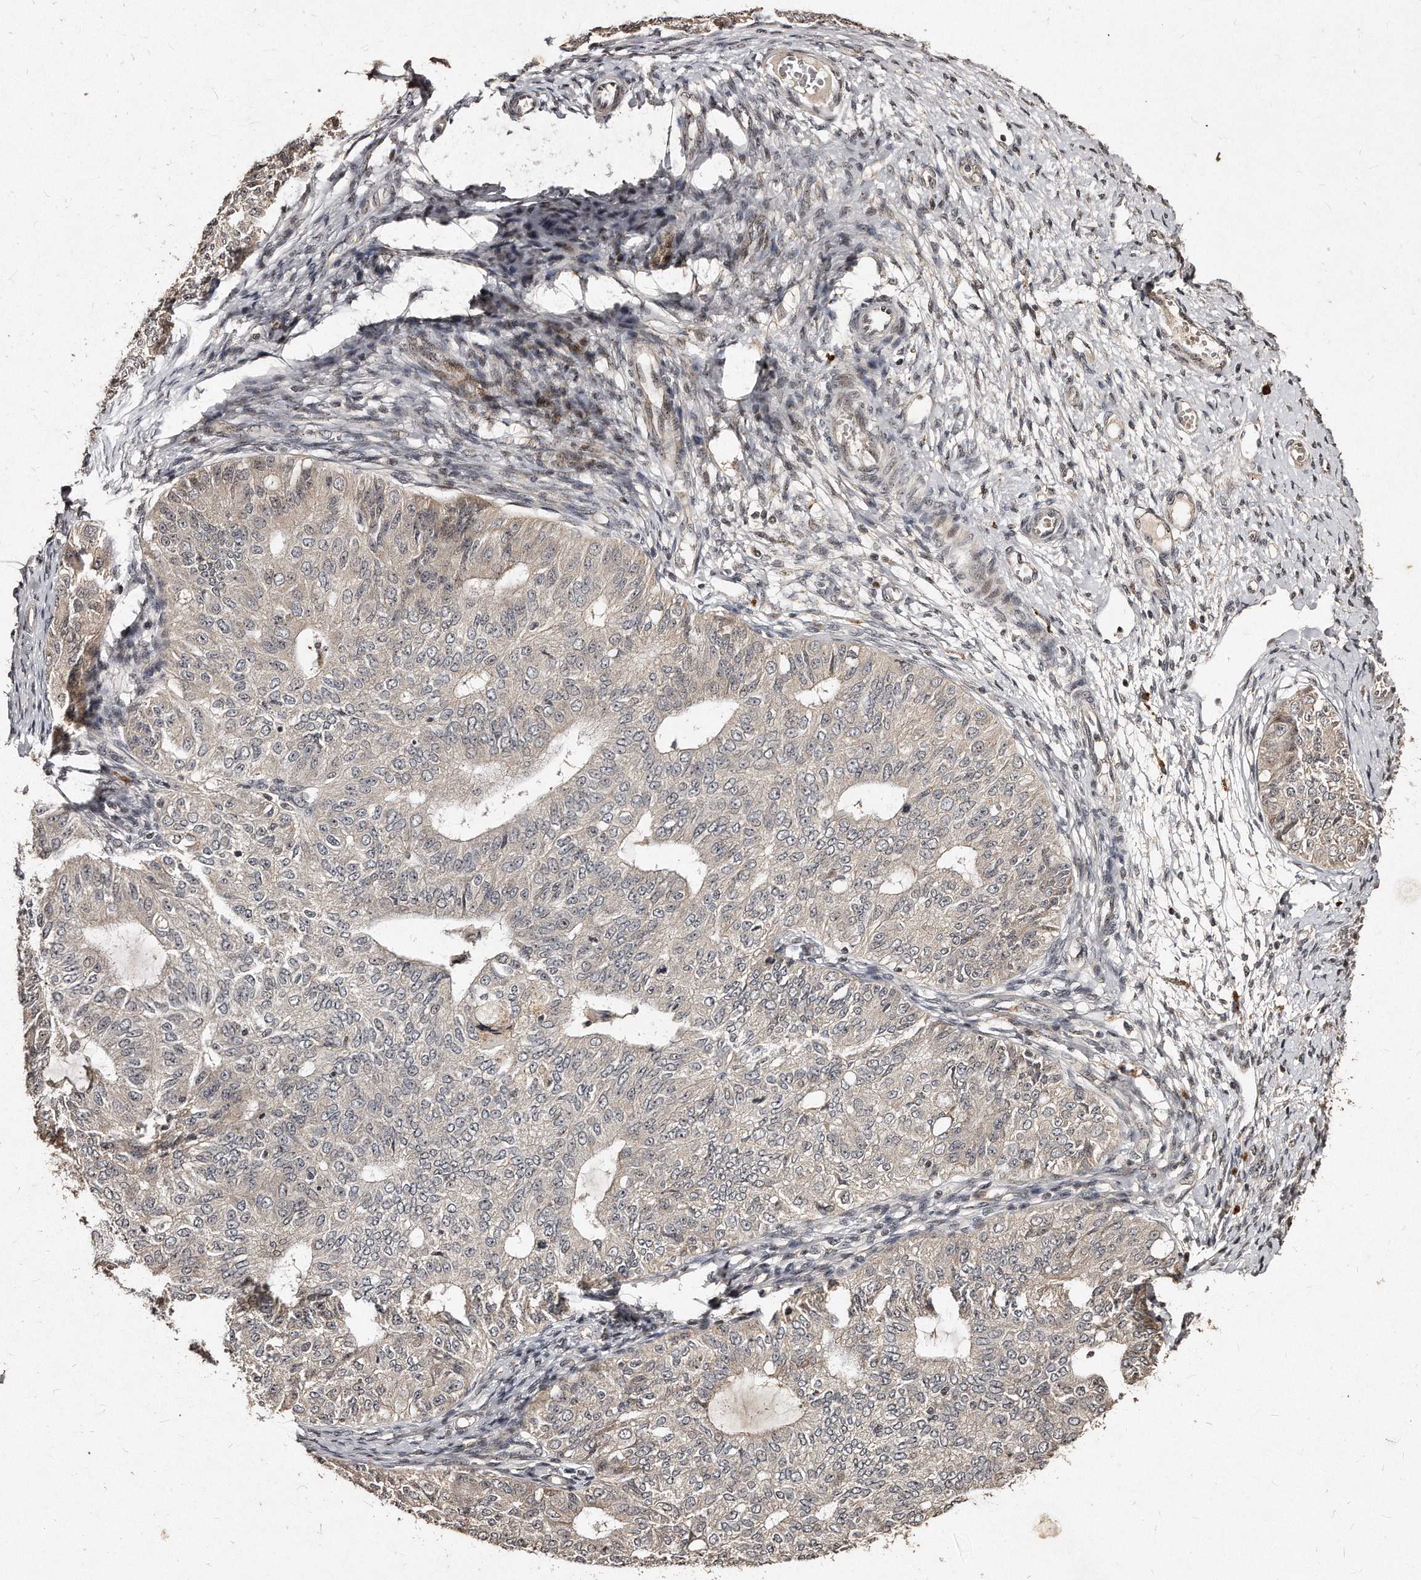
{"staining": {"intensity": "weak", "quantity": "<25%", "location": "cytoplasmic/membranous"}, "tissue": "endometrial cancer", "cell_type": "Tumor cells", "image_type": "cancer", "snomed": [{"axis": "morphology", "description": "Adenocarcinoma, NOS"}, {"axis": "topography", "description": "Endometrium"}], "caption": "Immunohistochemical staining of human endometrial cancer (adenocarcinoma) reveals no significant staining in tumor cells.", "gene": "TSHR", "patient": {"sex": "female", "age": 32}}